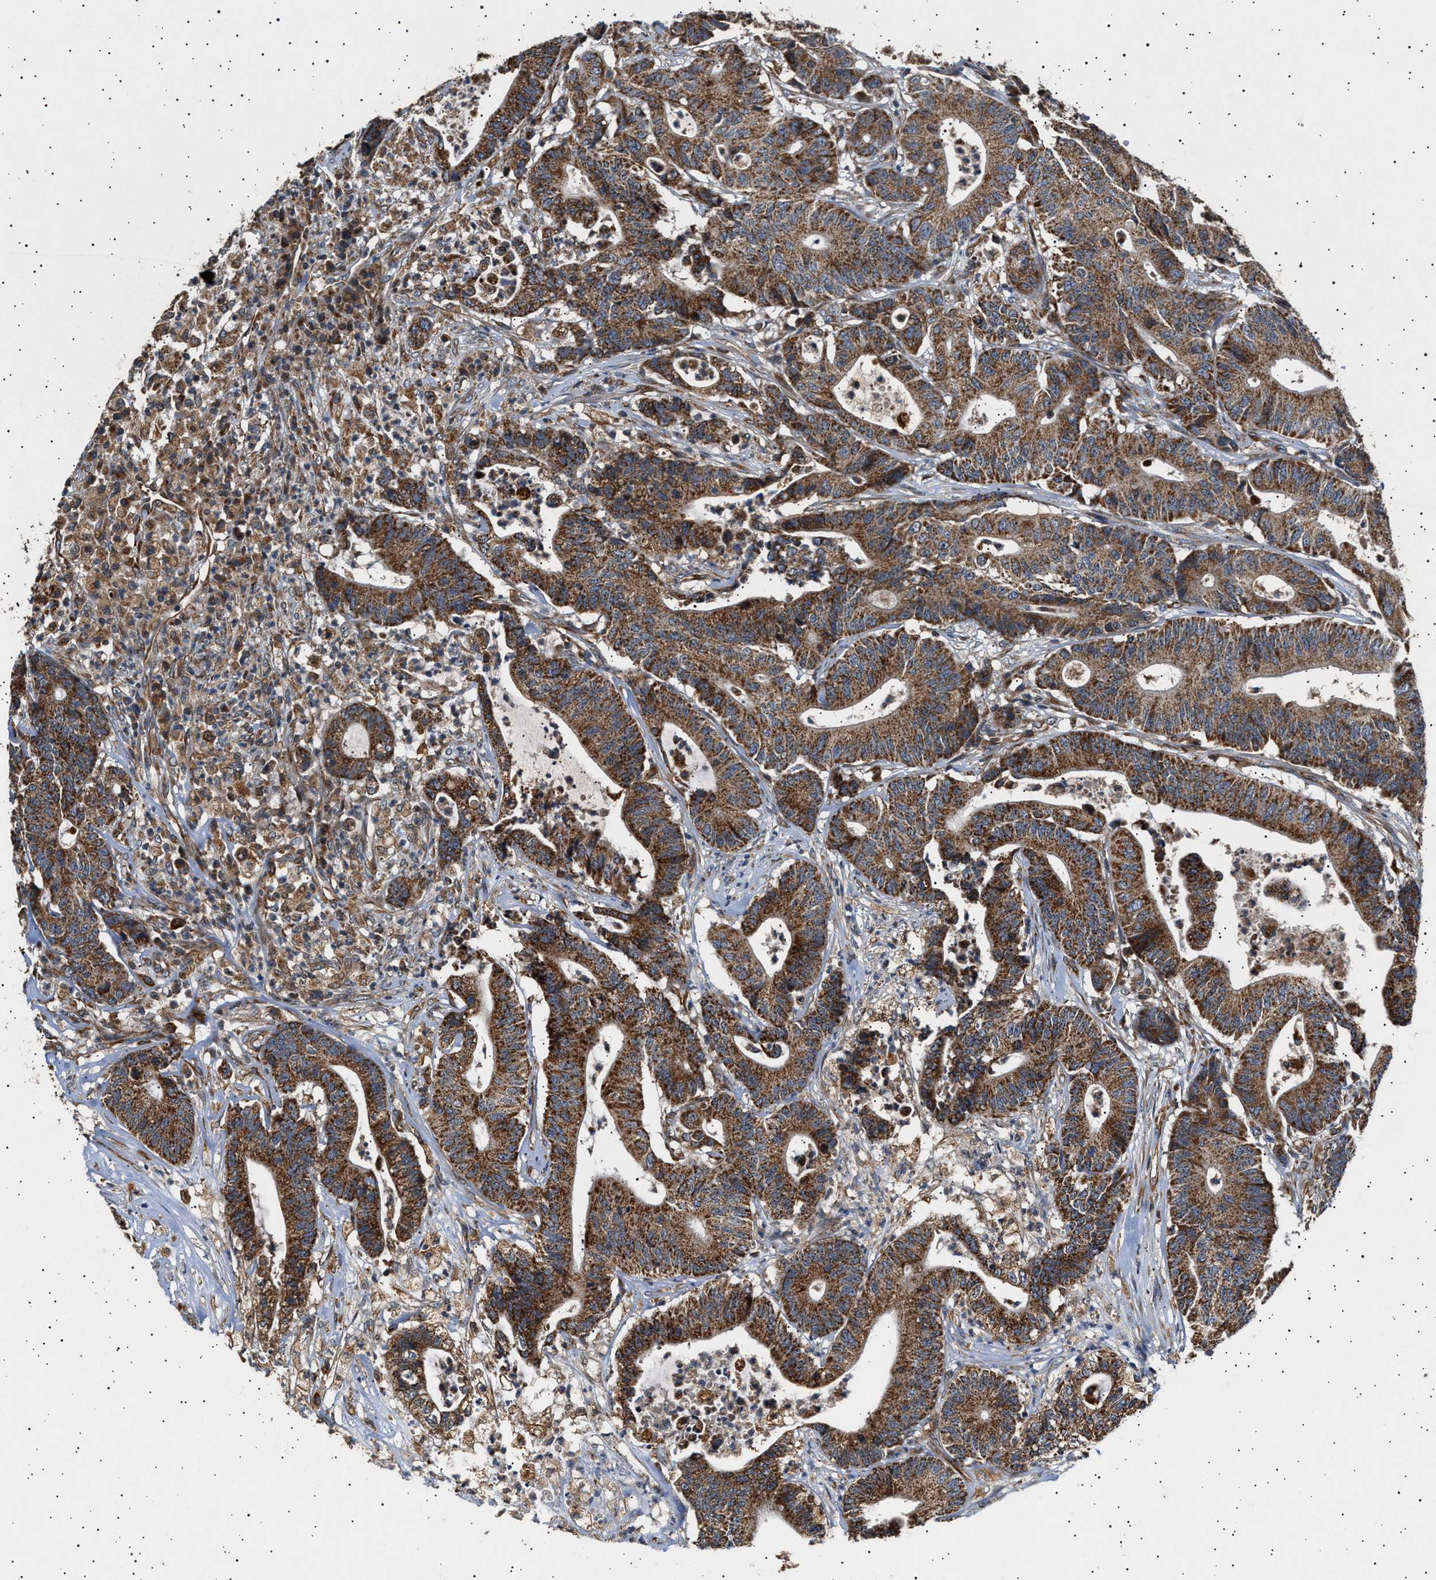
{"staining": {"intensity": "moderate", "quantity": ">75%", "location": "cytoplasmic/membranous"}, "tissue": "colorectal cancer", "cell_type": "Tumor cells", "image_type": "cancer", "snomed": [{"axis": "morphology", "description": "Adenocarcinoma, NOS"}, {"axis": "topography", "description": "Colon"}], "caption": "A photomicrograph showing moderate cytoplasmic/membranous positivity in about >75% of tumor cells in adenocarcinoma (colorectal), as visualized by brown immunohistochemical staining.", "gene": "TRUB2", "patient": {"sex": "female", "age": 84}}